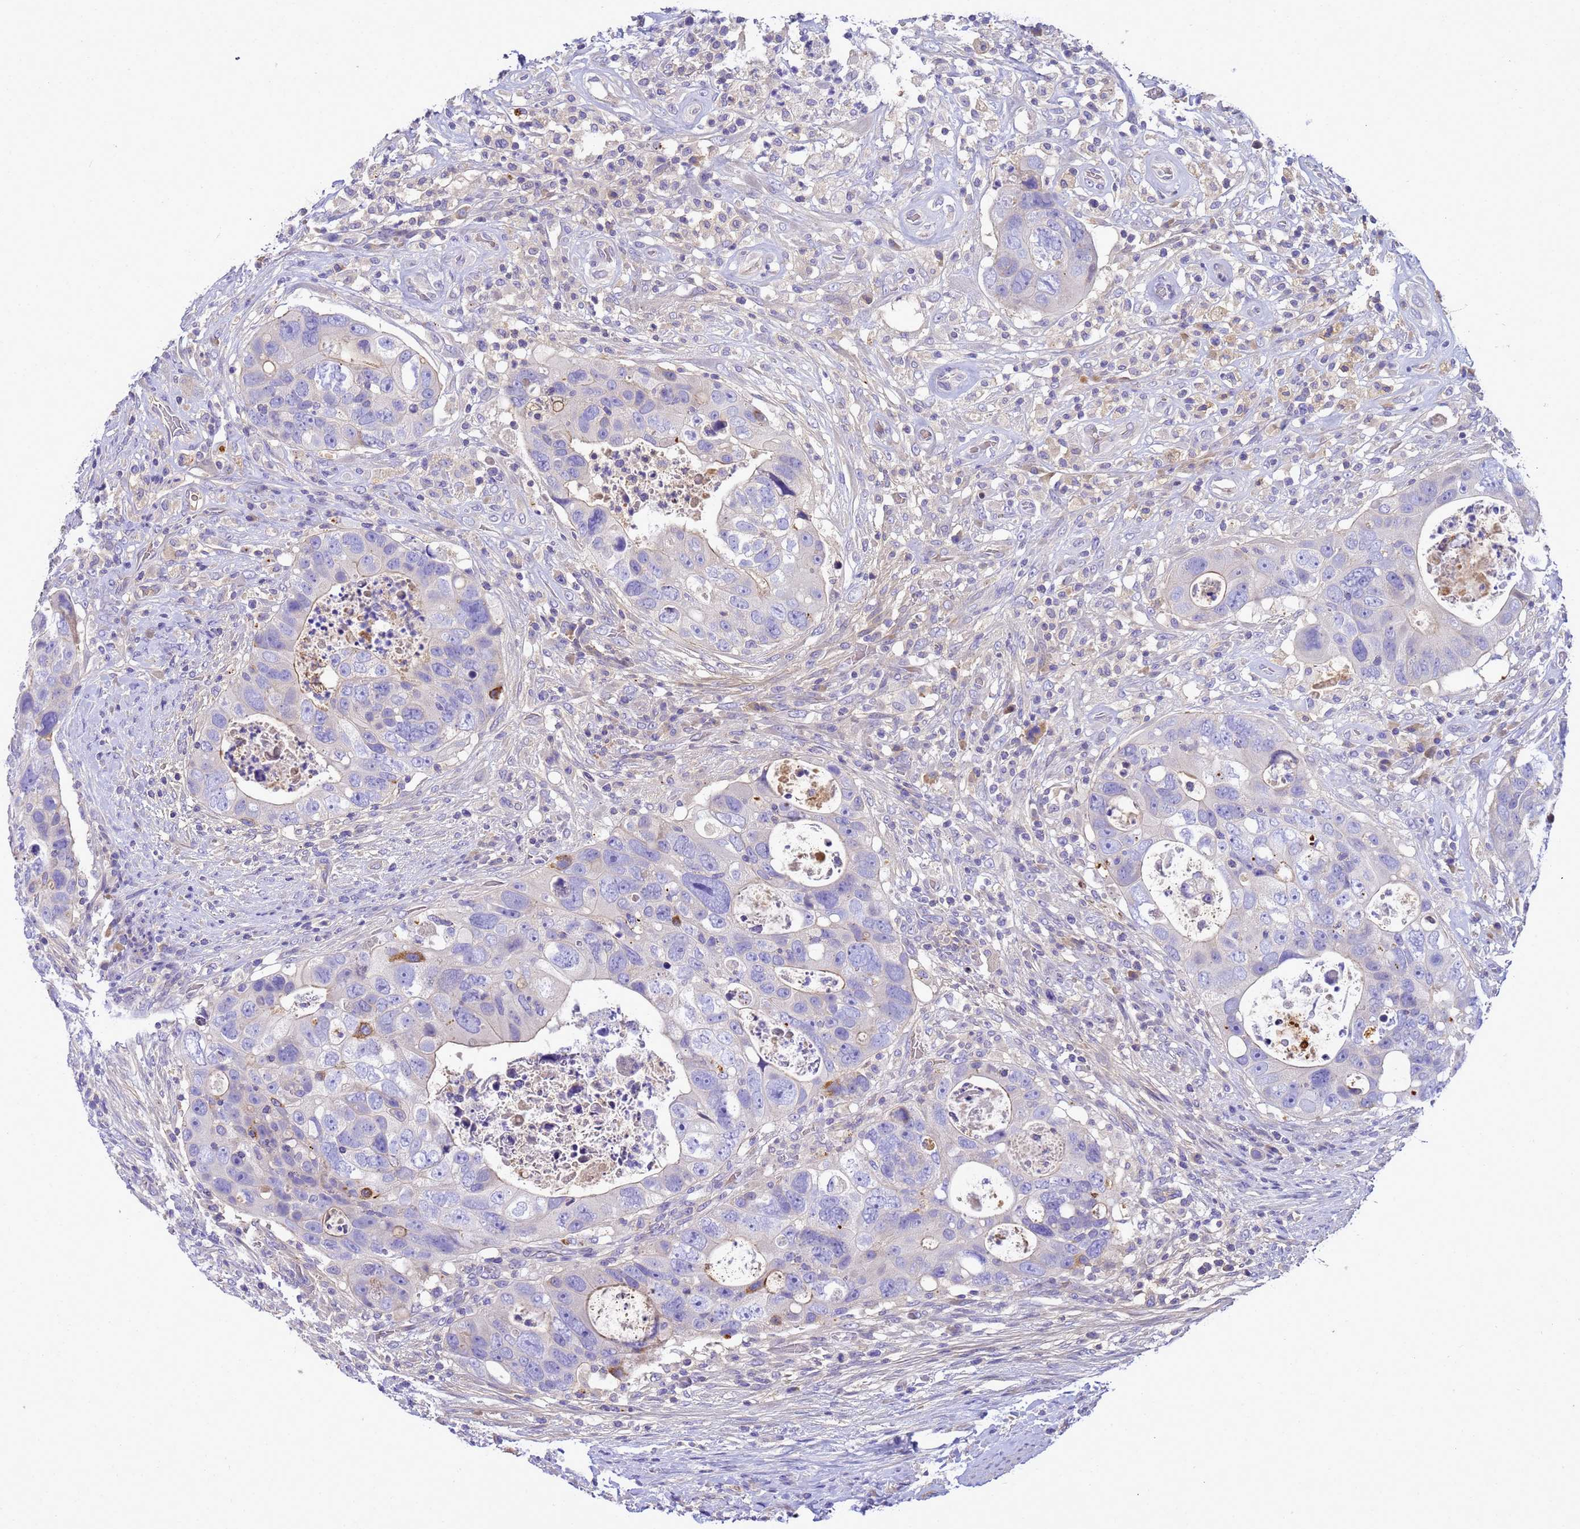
{"staining": {"intensity": "negative", "quantity": "none", "location": "none"}, "tissue": "colorectal cancer", "cell_type": "Tumor cells", "image_type": "cancer", "snomed": [{"axis": "morphology", "description": "Adenocarcinoma, NOS"}, {"axis": "topography", "description": "Rectum"}], "caption": "This image is of colorectal cancer stained with immunohistochemistry to label a protein in brown with the nuclei are counter-stained blue. There is no positivity in tumor cells.", "gene": "TBCD", "patient": {"sex": "male", "age": 59}}